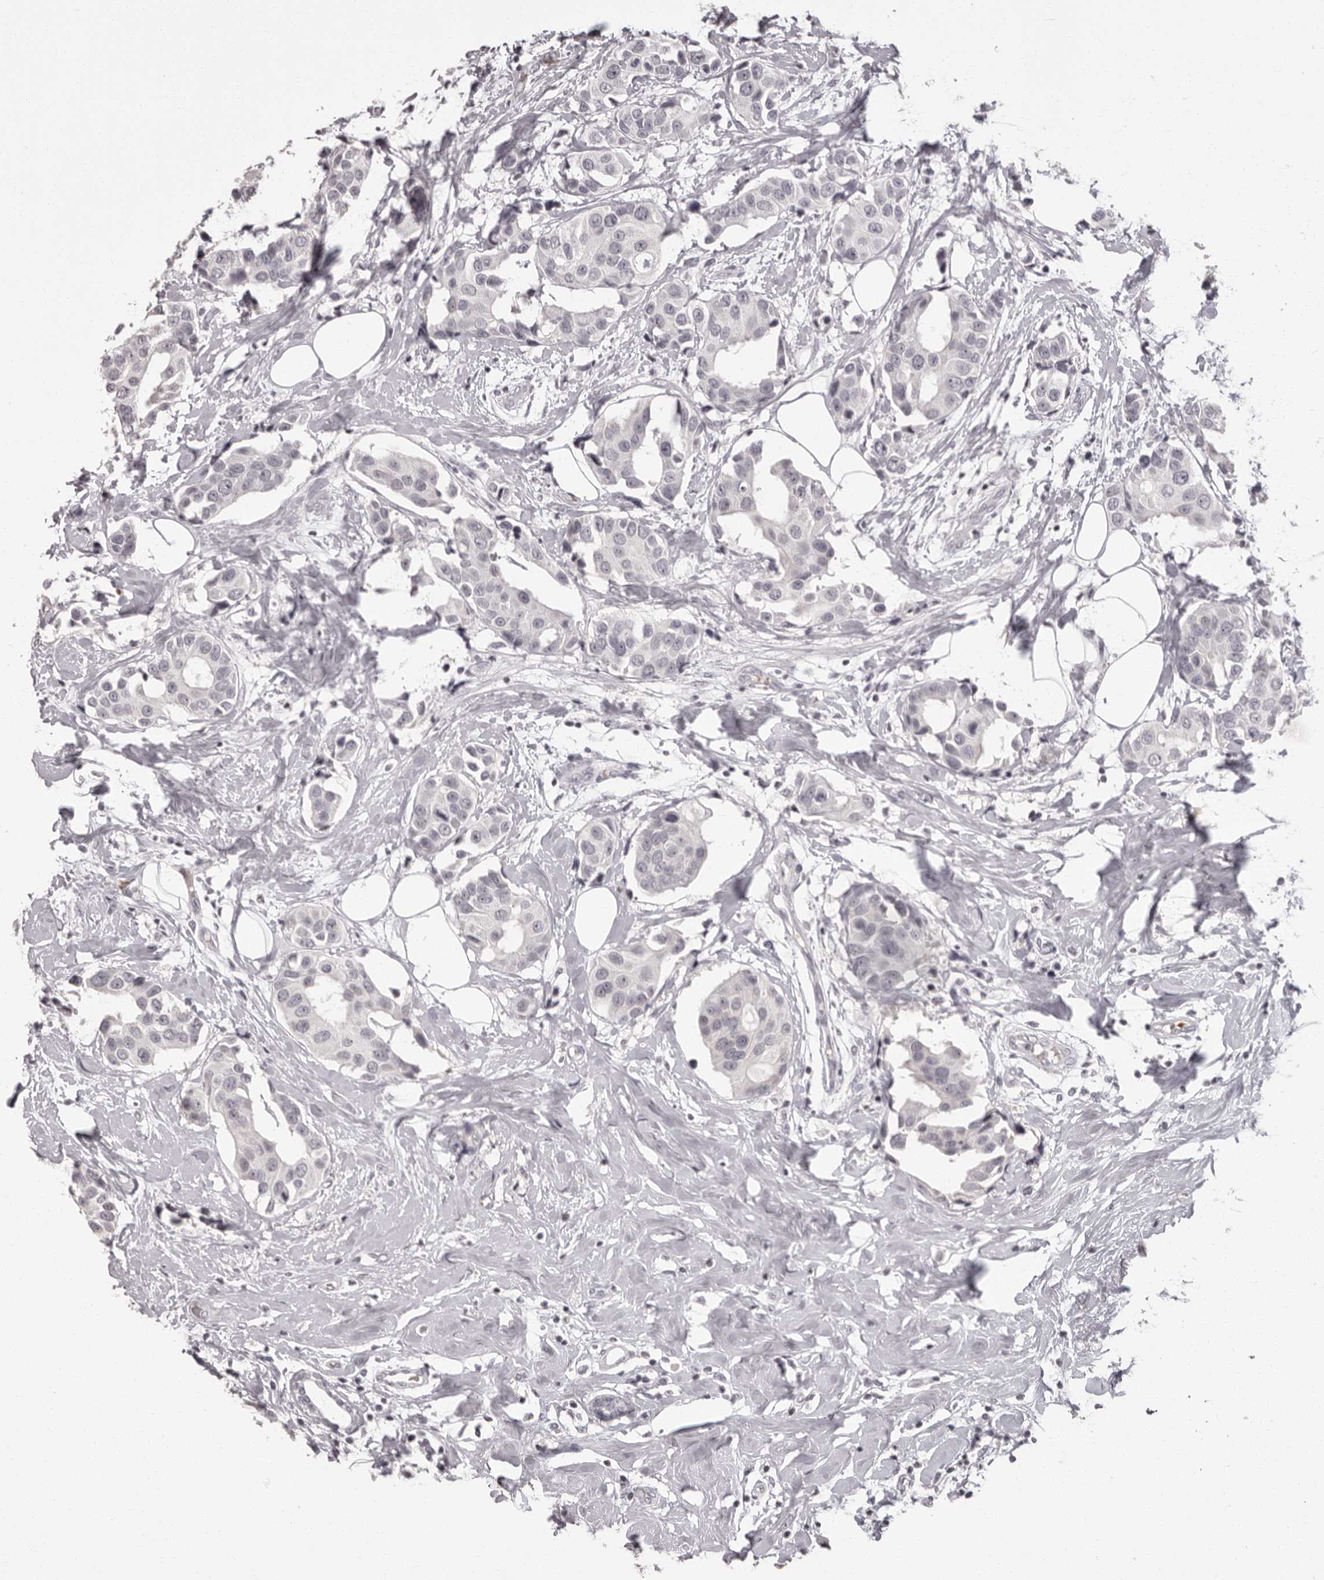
{"staining": {"intensity": "negative", "quantity": "none", "location": "none"}, "tissue": "breast cancer", "cell_type": "Tumor cells", "image_type": "cancer", "snomed": [{"axis": "morphology", "description": "Normal tissue, NOS"}, {"axis": "morphology", "description": "Duct carcinoma"}, {"axis": "topography", "description": "Breast"}], "caption": "Intraductal carcinoma (breast) was stained to show a protein in brown. There is no significant expression in tumor cells. The staining is performed using DAB (3,3'-diaminobenzidine) brown chromogen with nuclei counter-stained in using hematoxylin.", "gene": "C8orf74", "patient": {"sex": "female", "age": 39}}